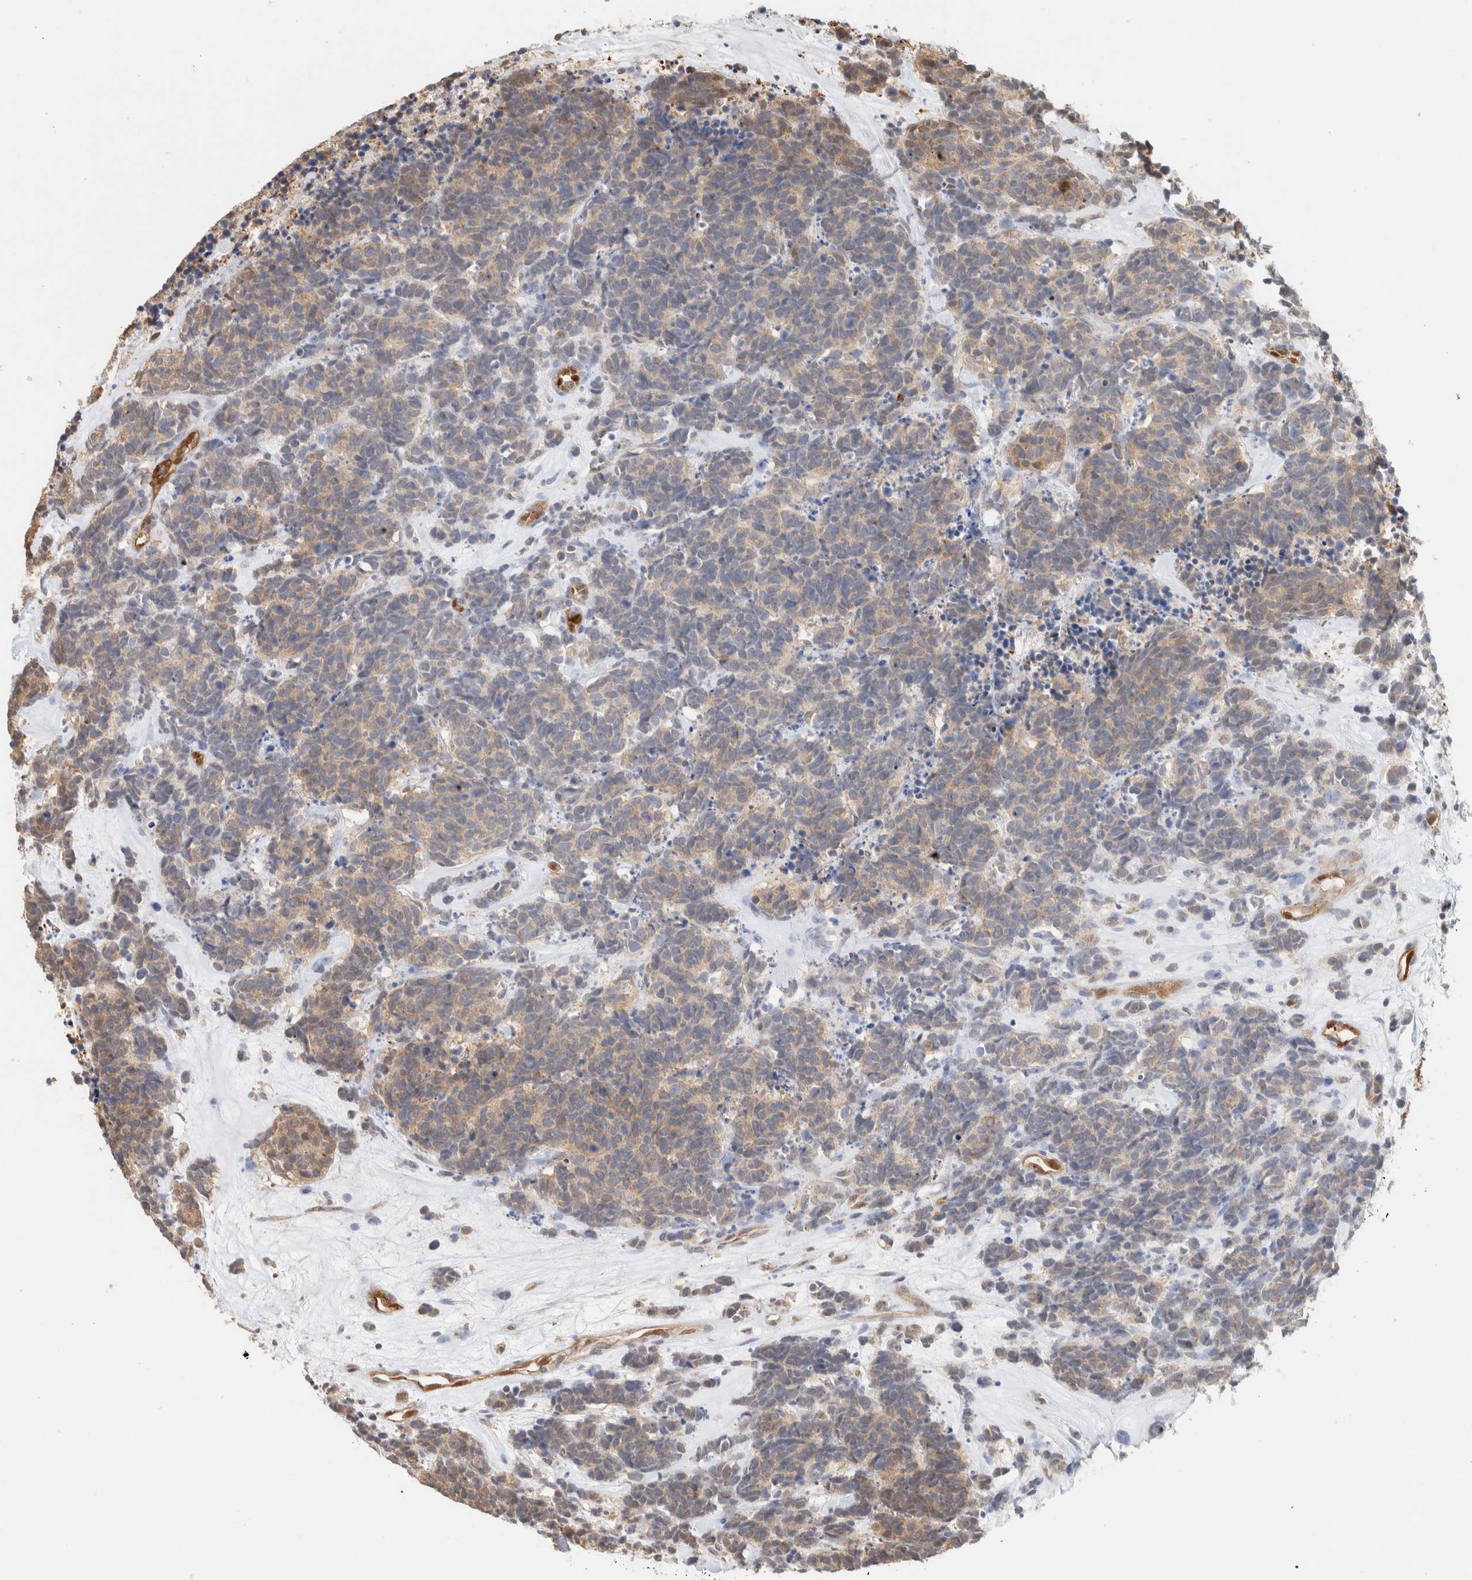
{"staining": {"intensity": "weak", "quantity": ">75%", "location": "cytoplasmic/membranous"}, "tissue": "carcinoid", "cell_type": "Tumor cells", "image_type": "cancer", "snomed": [{"axis": "morphology", "description": "Carcinoma, NOS"}, {"axis": "morphology", "description": "Carcinoid, malignant, NOS"}, {"axis": "topography", "description": "Urinary bladder"}], "caption": "The image reveals immunohistochemical staining of carcinoid. There is weak cytoplasmic/membranous expression is identified in approximately >75% of tumor cells.", "gene": "CA13", "patient": {"sex": "male", "age": 57}}